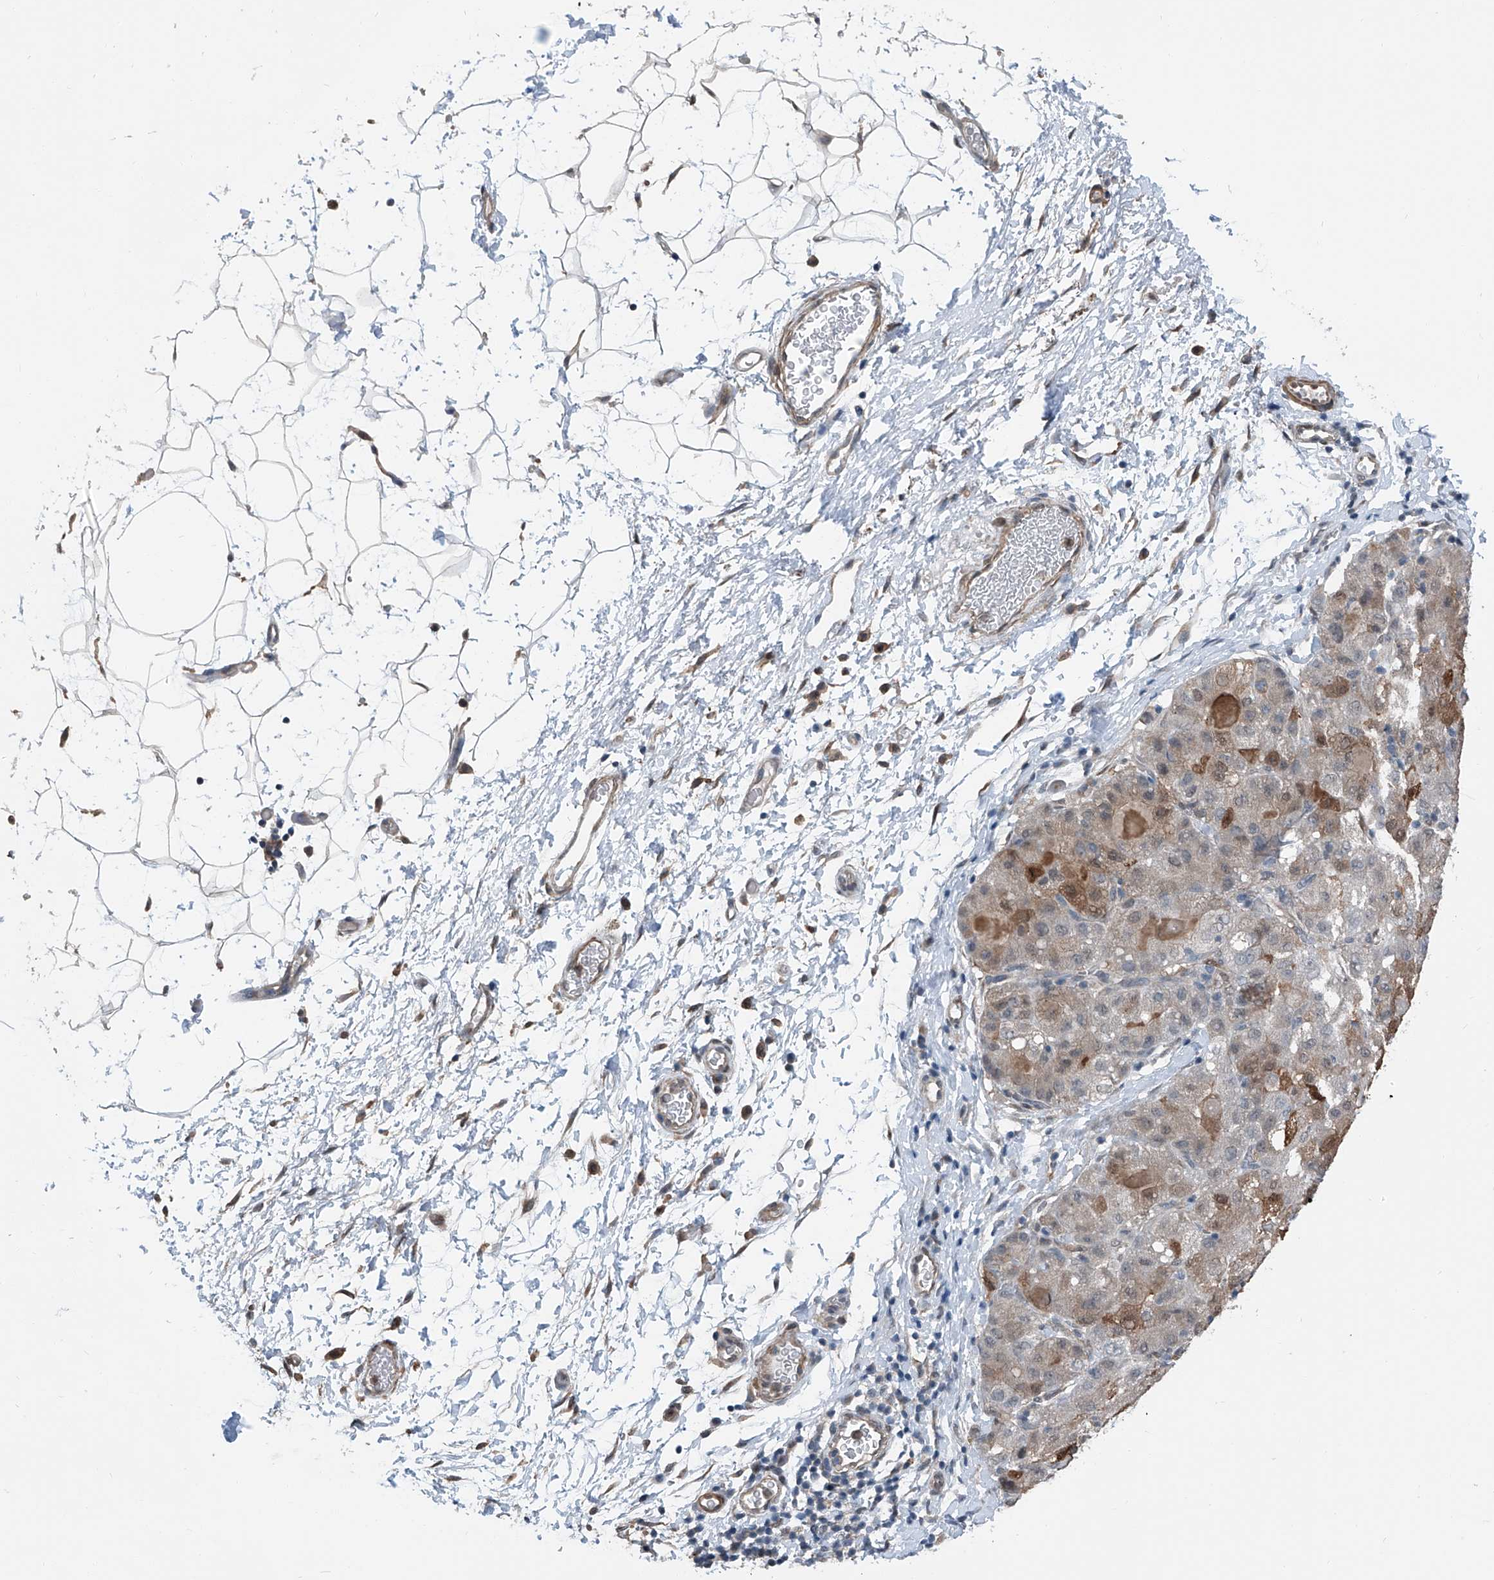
{"staining": {"intensity": "moderate", "quantity": "<25%", "location": "cytoplasmic/membranous"}, "tissue": "liver cancer", "cell_type": "Tumor cells", "image_type": "cancer", "snomed": [{"axis": "morphology", "description": "Carcinoma, Hepatocellular, NOS"}, {"axis": "topography", "description": "Liver"}], "caption": "Immunohistochemistry of hepatocellular carcinoma (liver) exhibits low levels of moderate cytoplasmic/membranous staining in approximately <25% of tumor cells.", "gene": "HSPA6", "patient": {"sex": "male", "age": 80}}